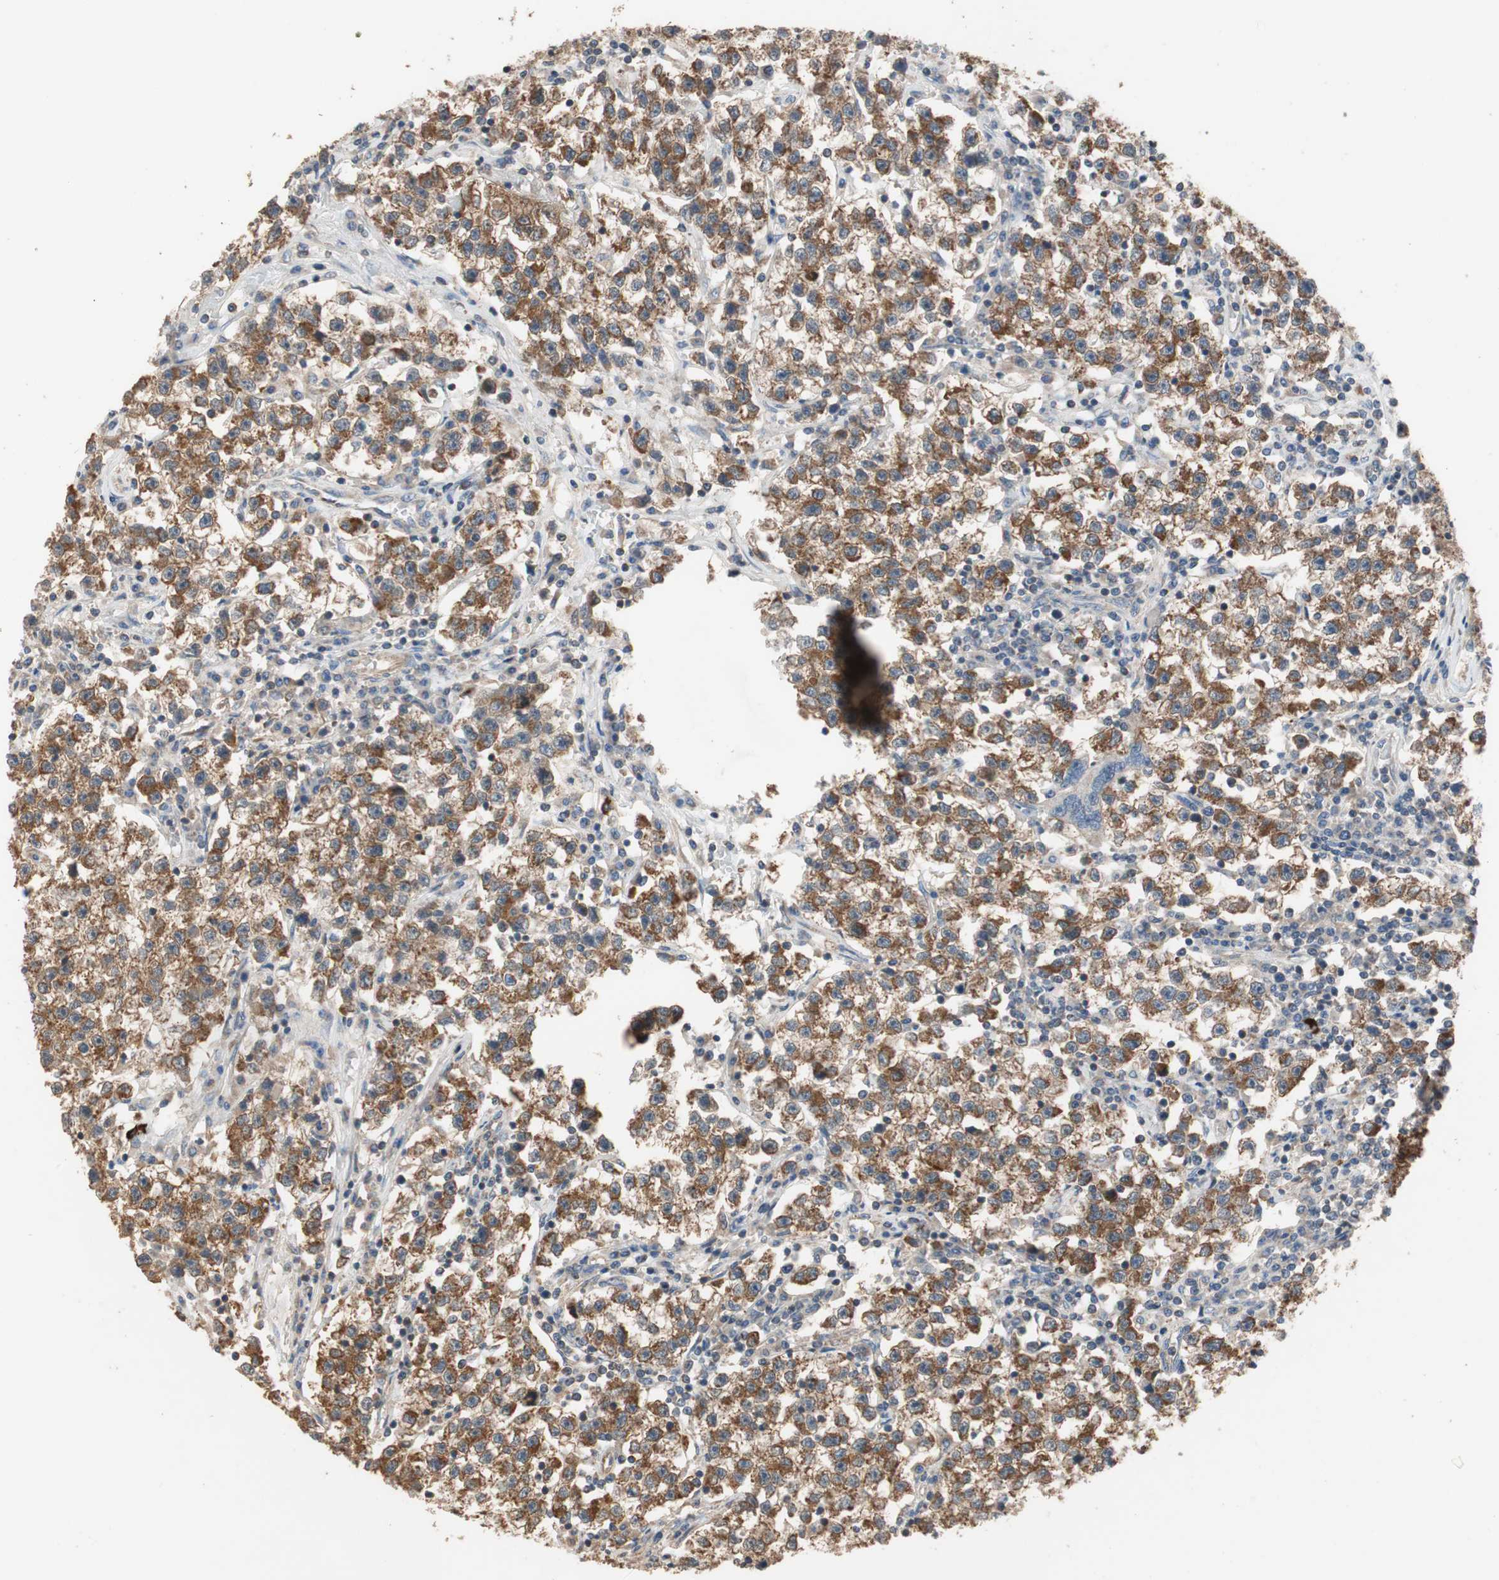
{"staining": {"intensity": "strong", "quantity": ">75%", "location": "cytoplasmic/membranous"}, "tissue": "testis cancer", "cell_type": "Tumor cells", "image_type": "cancer", "snomed": [{"axis": "morphology", "description": "Seminoma, NOS"}, {"axis": "topography", "description": "Testis"}], "caption": "Protein positivity by immunohistochemistry (IHC) displays strong cytoplasmic/membranous staining in about >75% of tumor cells in testis cancer (seminoma).", "gene": "MAP4K2", "patient": {"sex": "male", "age": 22}}